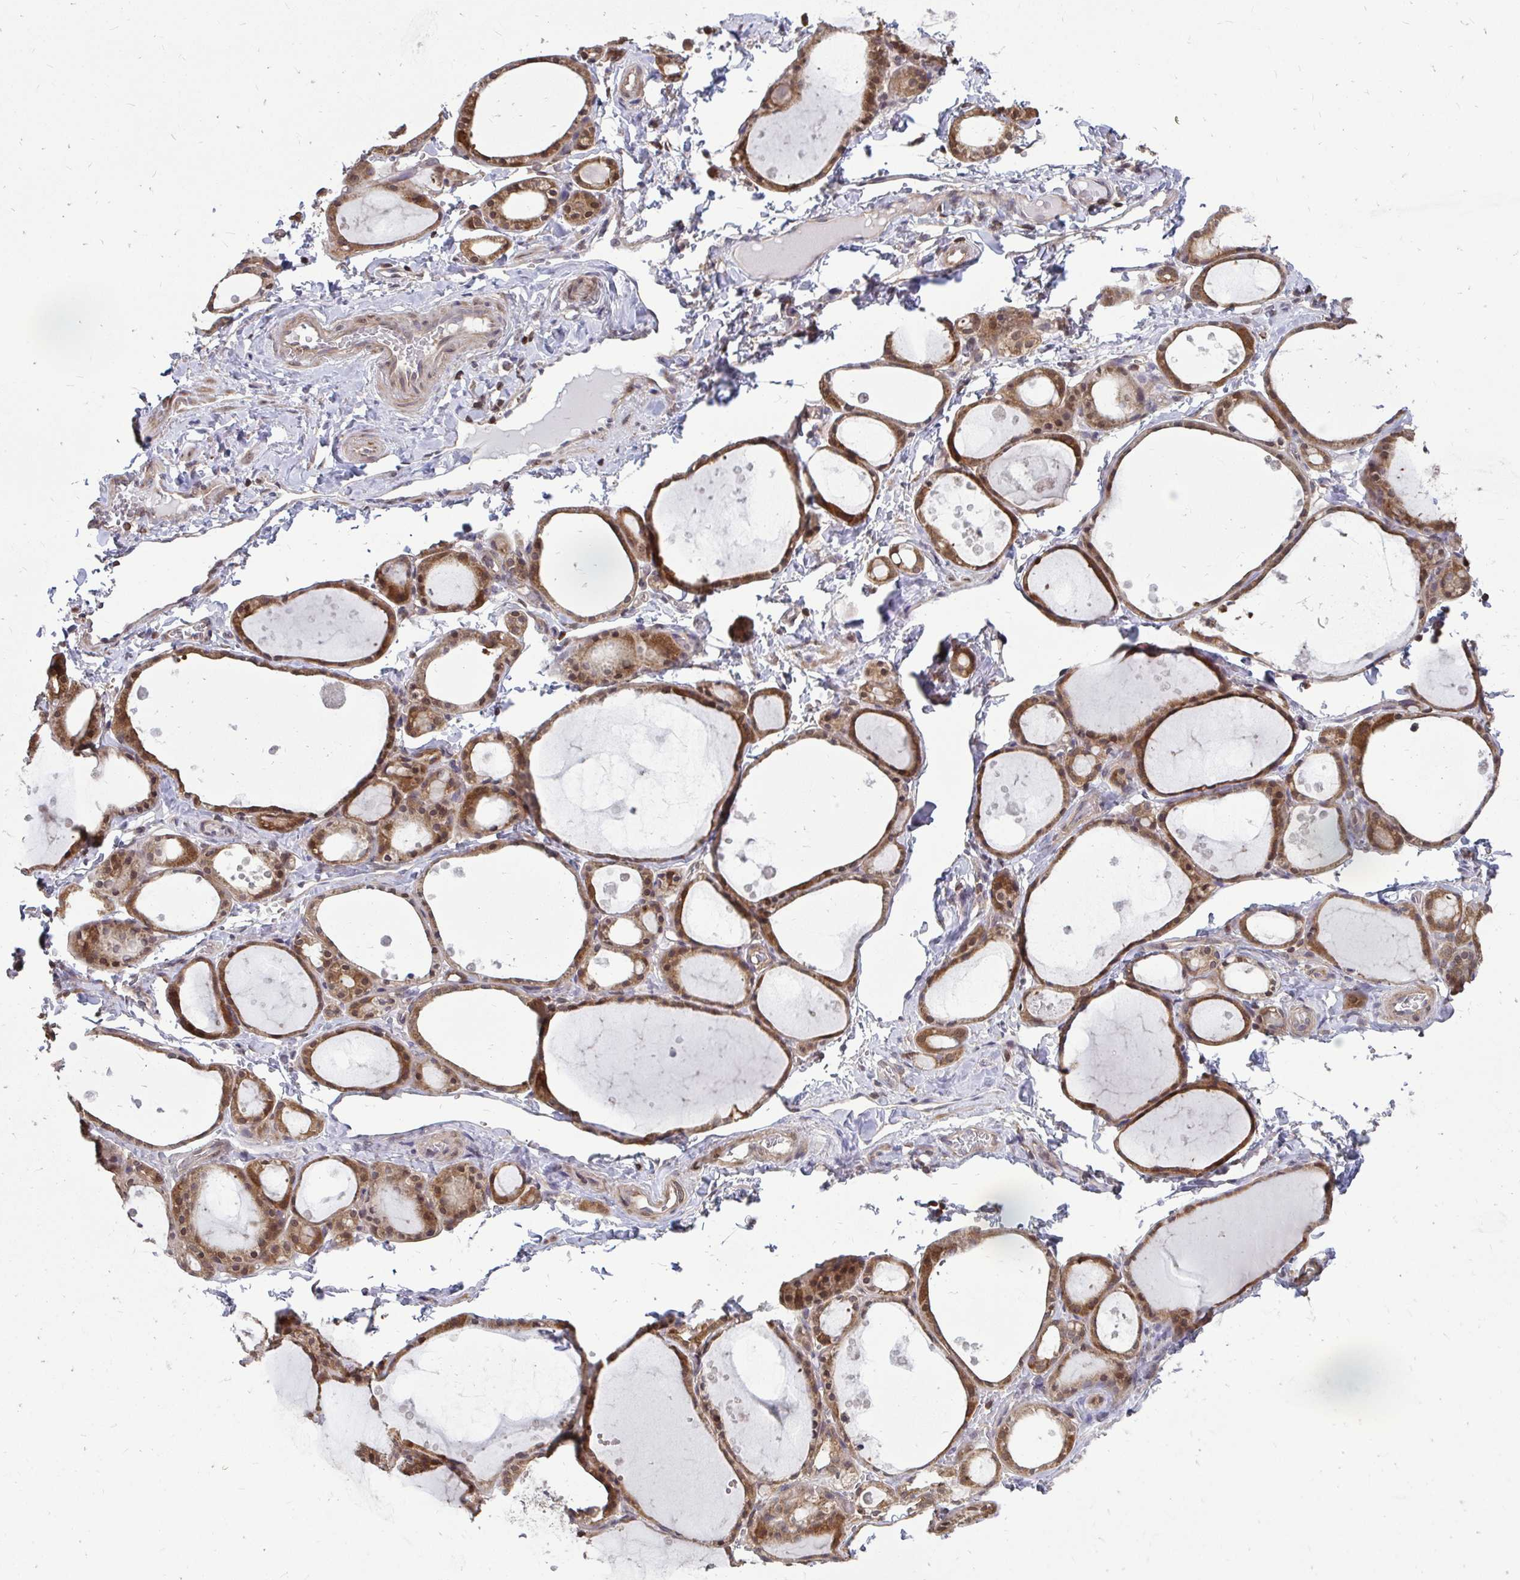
{"staining": {"intensity": "moderate", "quantity": ">75%", "location": "cytoplasmic/membranous,nuclear"}, "tissue": "thyroid gland", "cell_type": "Glandular cells", "image_type": "normal", "snomed": [{"axis": "morphology", "description": "Normal tissue, NOS"}, {"axis": "topography", "description": "Thyroid gland"}], "caption": "Thyroid gland stained with immunohistochemistry (IHC) reveals moderate cytoplasmic/membranous,nuclear expression in about >75% of glandular cells.", "gene": "DNAJA2", "patient": {"sex": "male", "age": 68}}